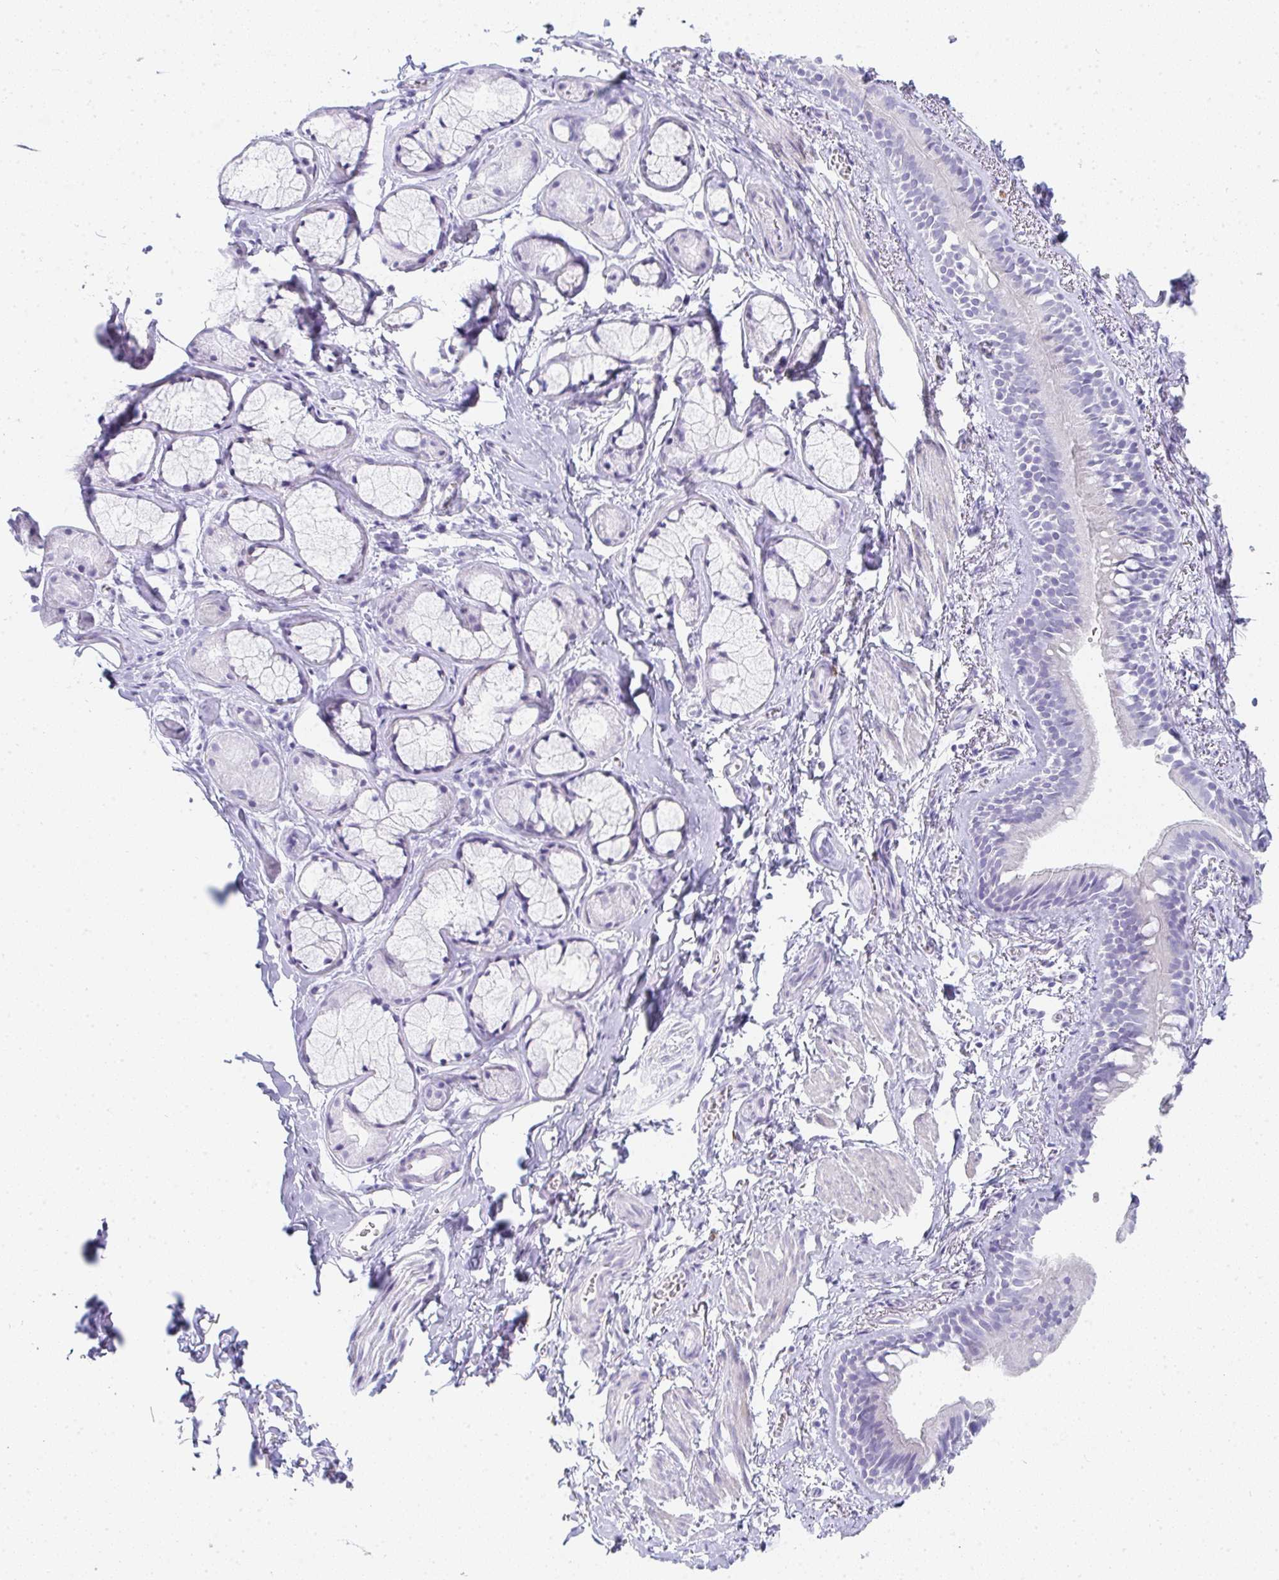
{"staining": {"intensity": "negative", "quantity": "none", "location": "none"}, "tissue": "bronchus", "cell_type": "Respiratory epithelial cells", "image_type": "normal", "snomed": [{"axis": "morphology", "description": "Normal tissue, NOS"}, {"axis": "topography", "description": "Cartilage tissue"}, {"axis": "topography", "description": "Bronchus"}, {"axis": "topography", "description": "Peripheral nerve tissue"}], "caption": "The micrograph displays no staining of respiratory epithelial cells in normal bronchus.", "gene": "PRND", "patient": {"sex": "female", "age": 59}}